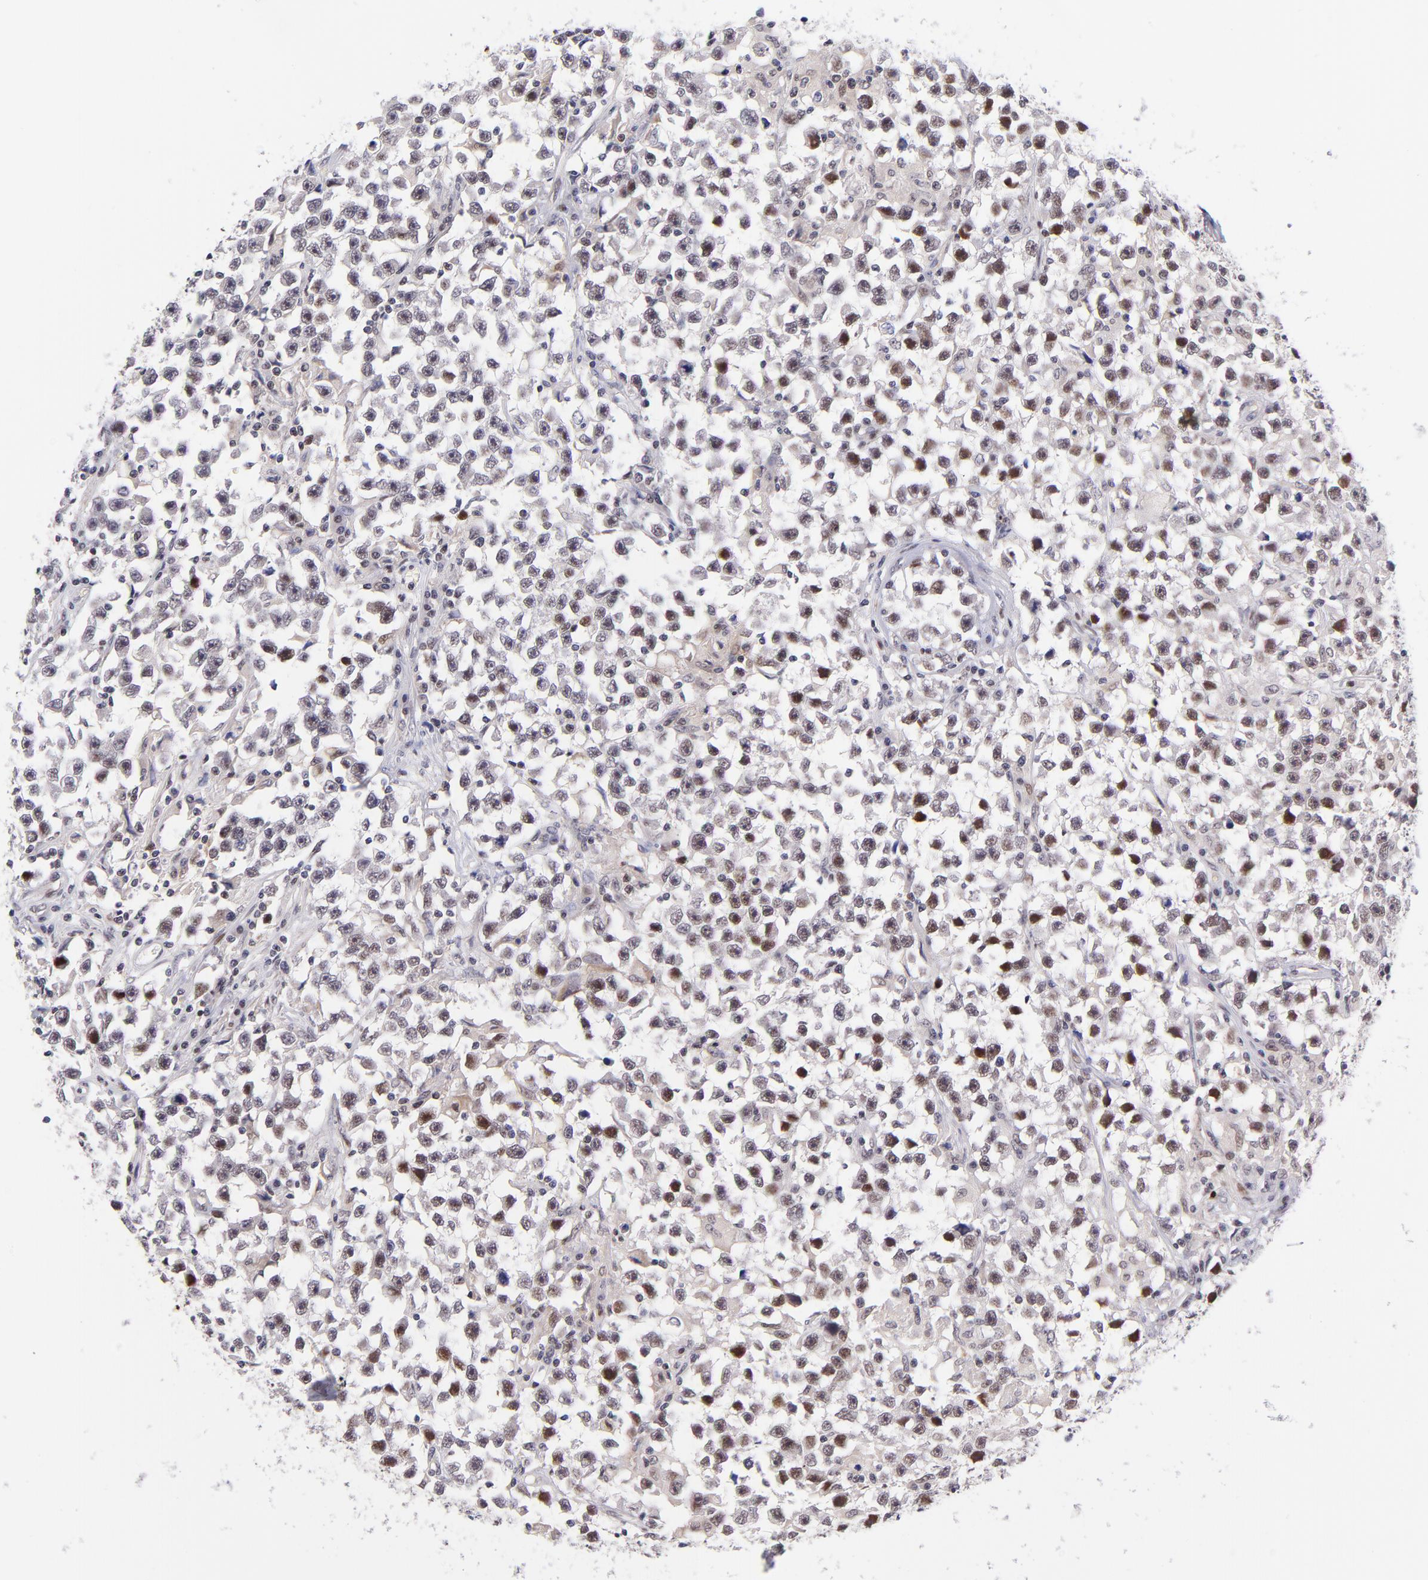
{"staining": {"intensity": "moderate", "quantity": "25%-75%", "location": "nuclear"}, "tissue": "testis cancer", "cell_type": "Tumor cells", "image_type": "cancer", "snomed": [{"axis": "morphology", "description": "Seminoma, NOS"}, {"axis": "topography", "description": "Testis"}], "caption": "Approximately 25%-75% of tumor cells in testis cancer (seminoma) show moderate nuclear protein positivity as visualized by brown immunohistochemical staining.", "gene": "SOX6", "patient": {"sex": "male", "age": 33}}